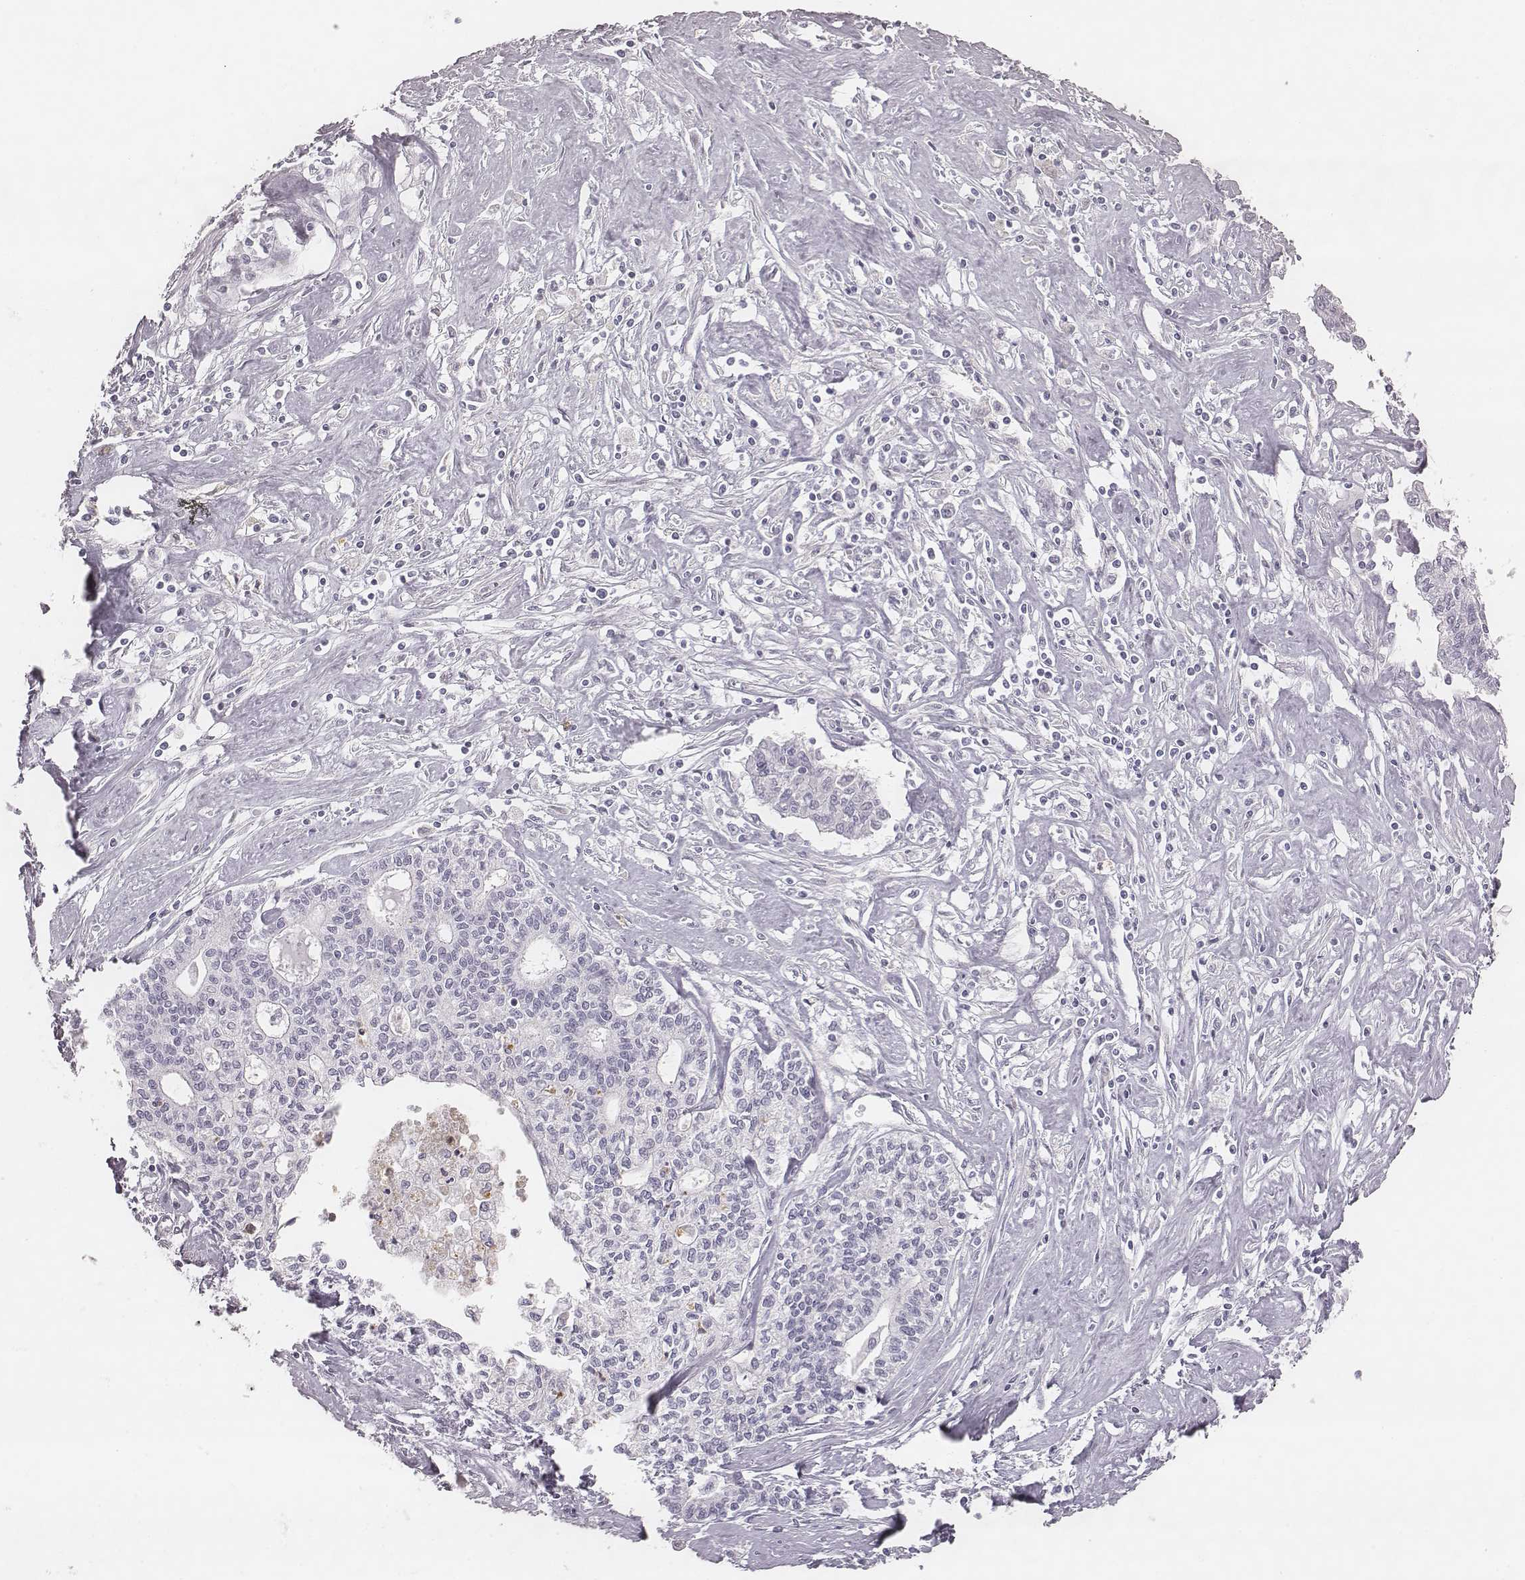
{"staining": {"intensity": "negative", "quantity": "none", "location": "none"}, "tissue": "liver cancer", "cell_type": "Tumor cells", "image_type": "cancer", "snomed": [{"axis": "morphology", "description": "Cholangiocarcinoma"}, {"axis": "topography", "description": "Liver"}], "caption": "Liver cancer (cholangiocarcinoma) was stained to show a protein in brown. There is no significant positivity in tumor cells. (Brightfield microscopy of DAB (3,3'-diaminobenzidine) IHC at high magnification).", "gene": "KCNJ12", "patient": {"sex": "female", "age": 61}}